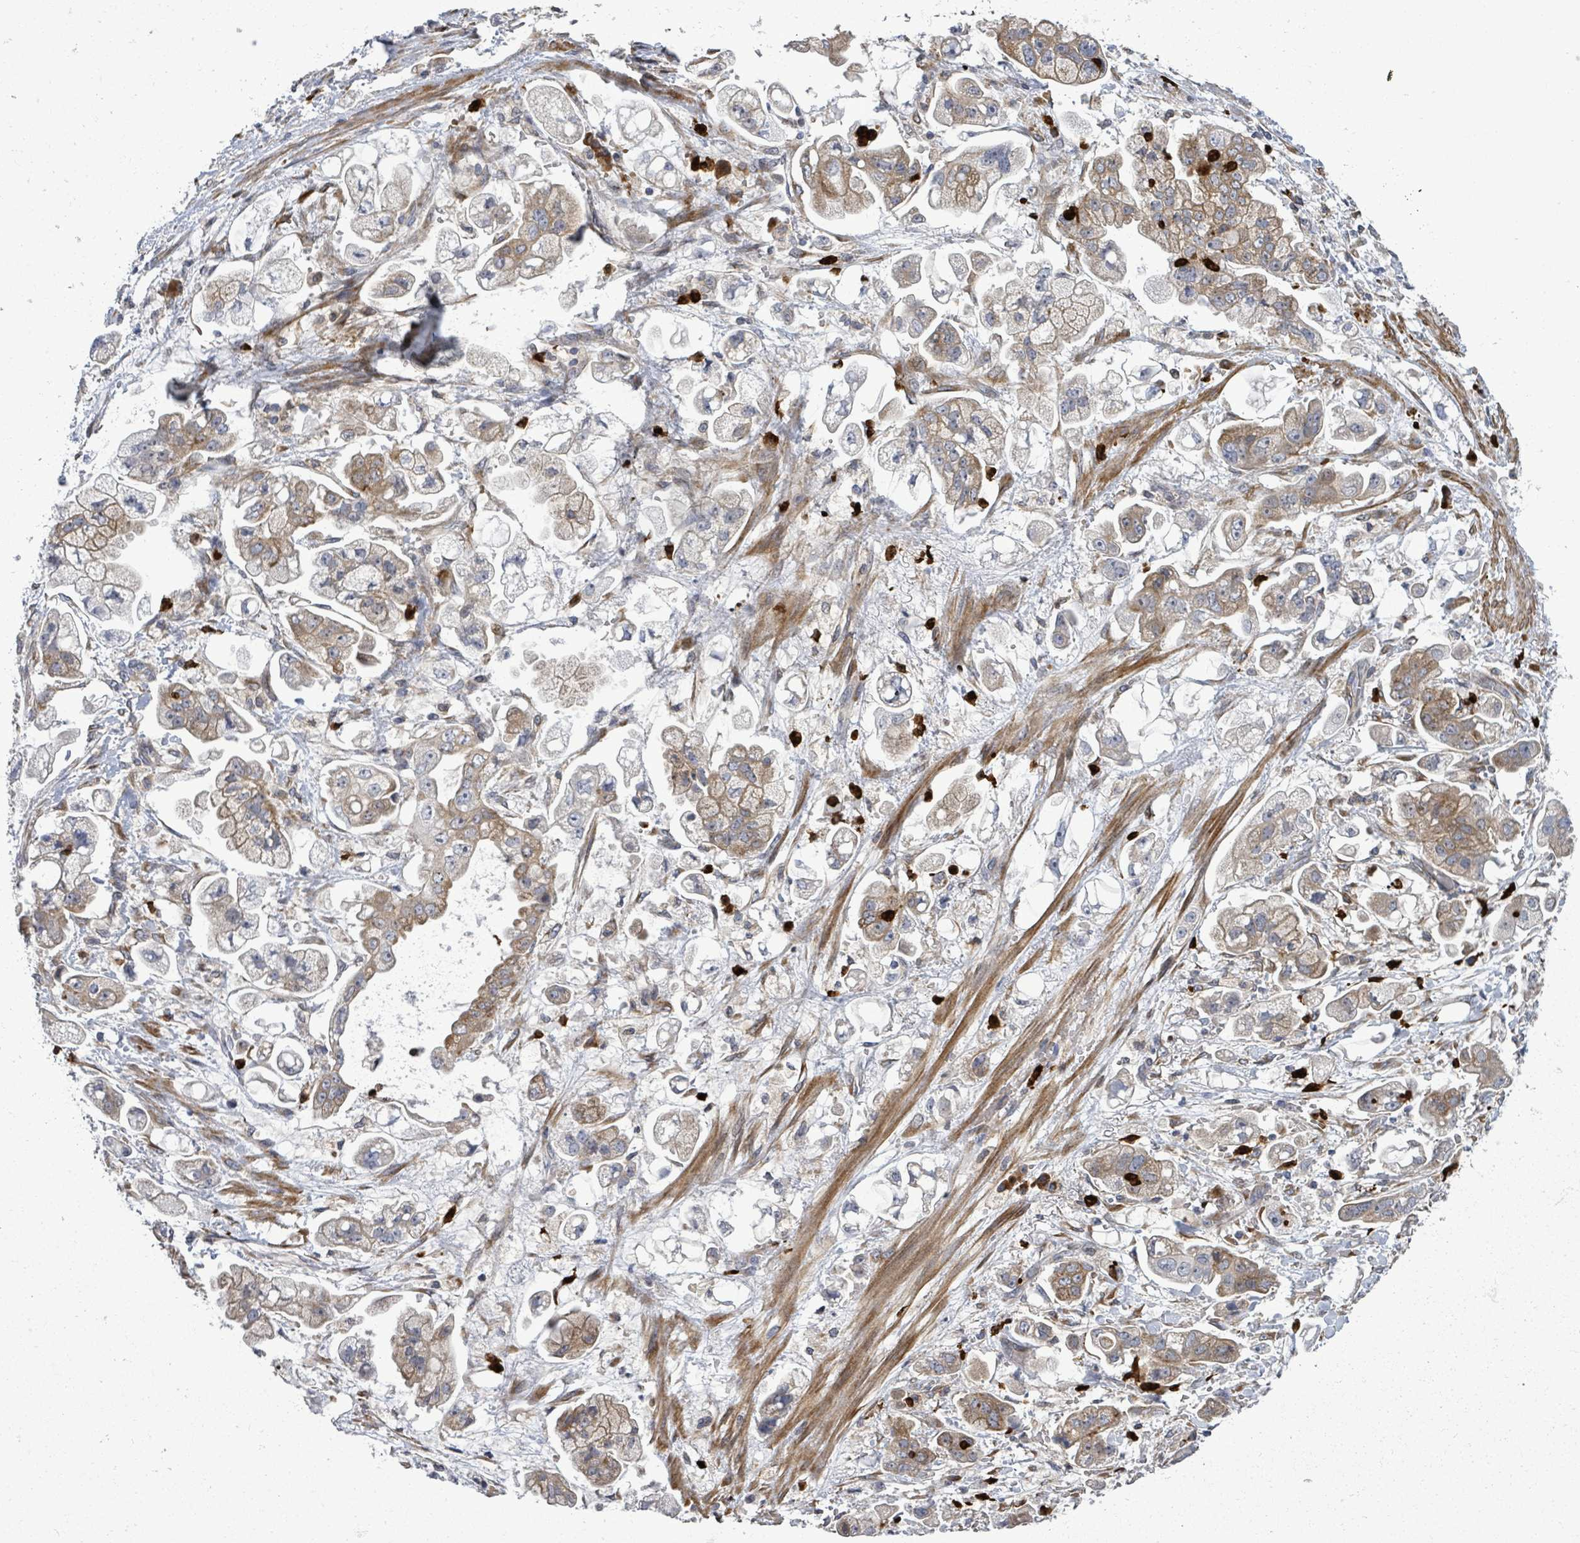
{"staining": {"intensity": "moderate", "quantity": "25%-75%", "location": "cytoplasmic/membranous"}, "tissue": "stomach cancer", "cell_type": "Tumor cells", "image_type": "cancer", "snomed": [{"axis": "morphology", "description": "Adenocarcinoma, NOS"}, {"axis": "topography", "description": "Stomach"}], "caption": "Protein staining of stomach adenocarcinoma tissue displays moderate cytoplasmic/membranous expression in approximately 25%-75% of tumor cells. Nuclei are stained in blue.", "gene": "SAR1A", "patient": {"sex": "male", "age": 62}}